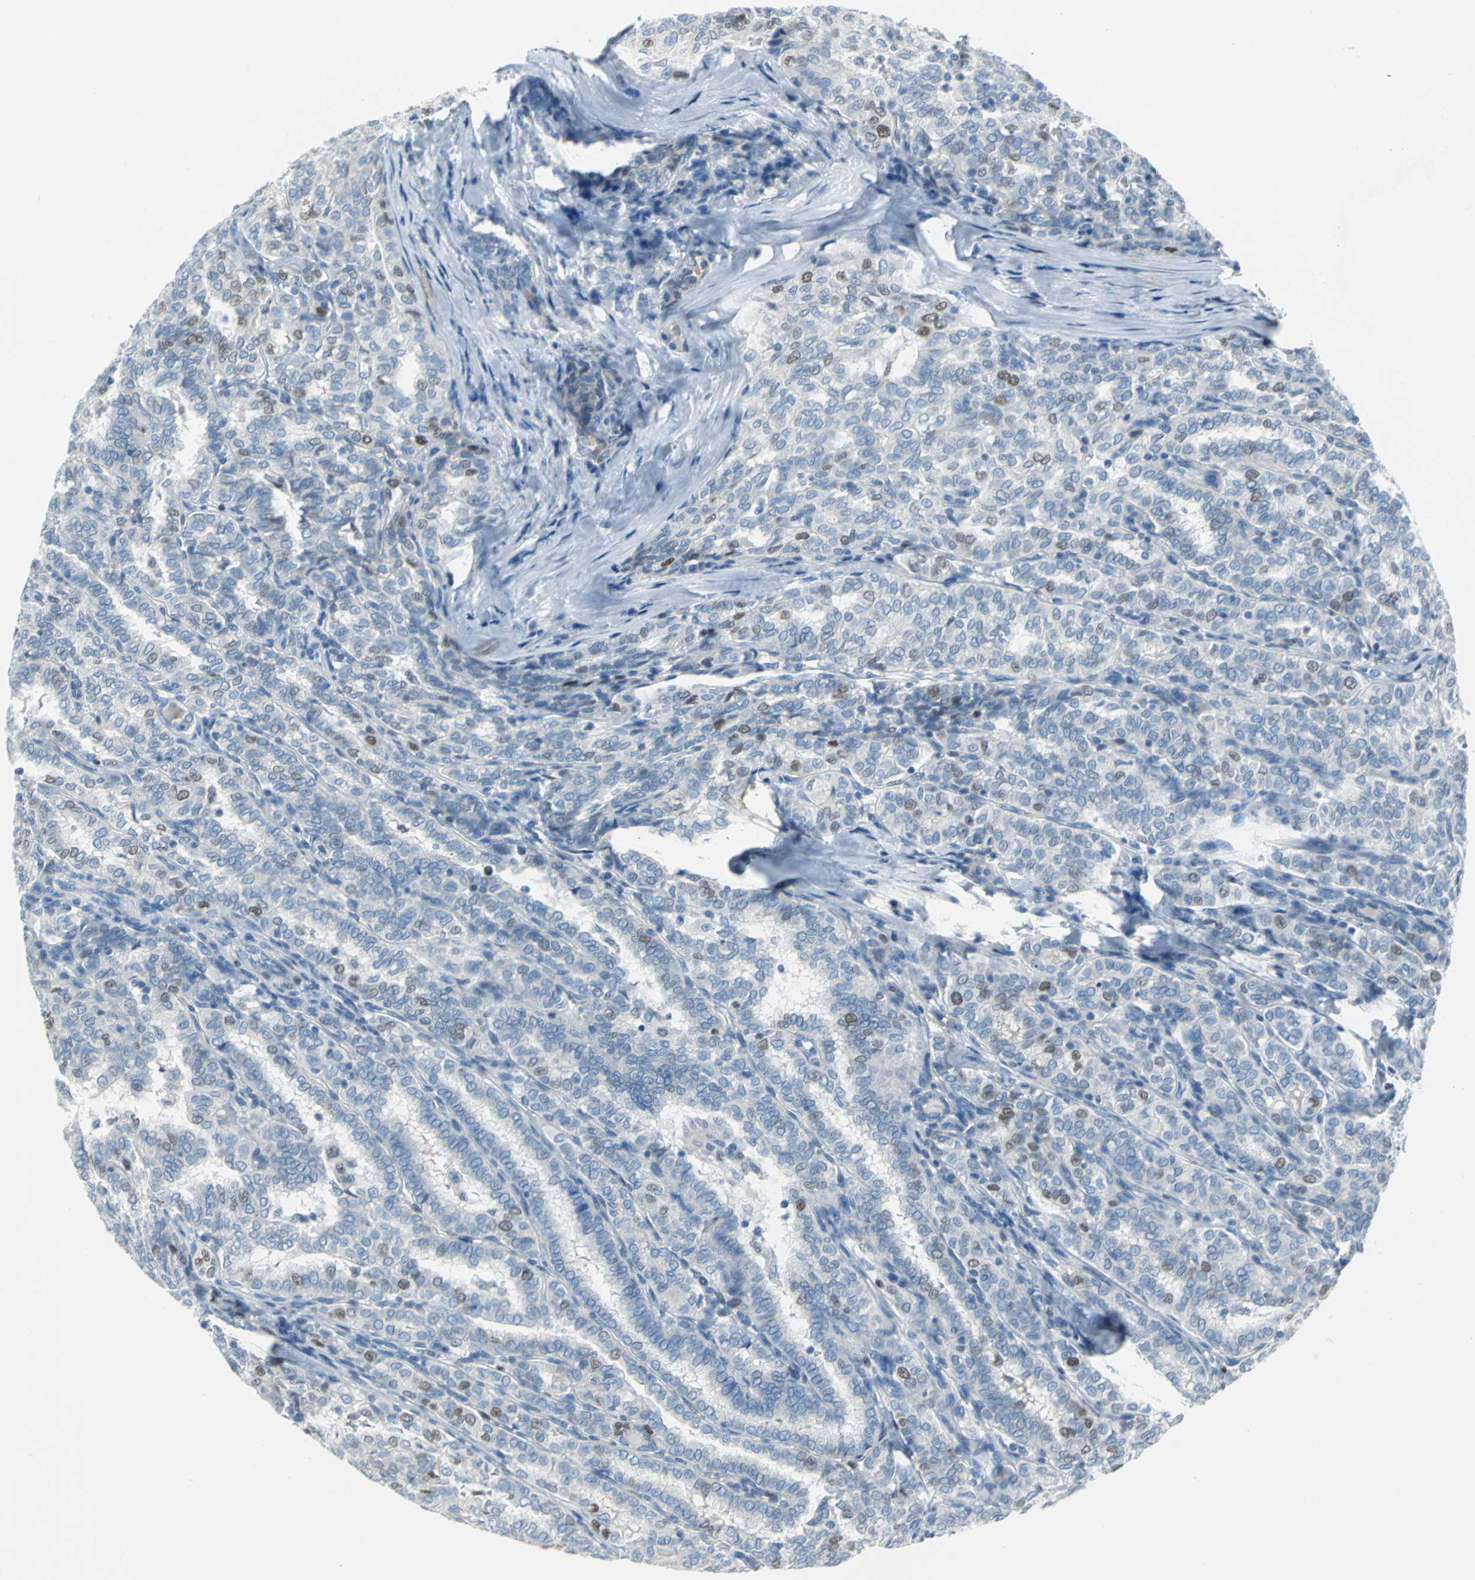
{"staining": {"intensity": "strong", "quantity": "<25%", "location": "nuclear"}, "tissue": "thyroid cancer", "cell_type": "Tumor cells", "image_type": "cancer", "snomed": [{"axis": "morphology", "description": "Papillary adenocarcinoma, NOS"}, {"axis": "topography", "description": "Thyroid gland"}], "caption": "IHC histopathology image of neoplastic tissue: thyroid papillary adenocarcinoma stained using immunohistochemistry demonstrates medium levels of strong protein expression localized specifically in the nuclear of tumor cells, appearing as a nuclear brown color.", "gene": "MCM4", "patient": {"sex": "female", "age": 30}}